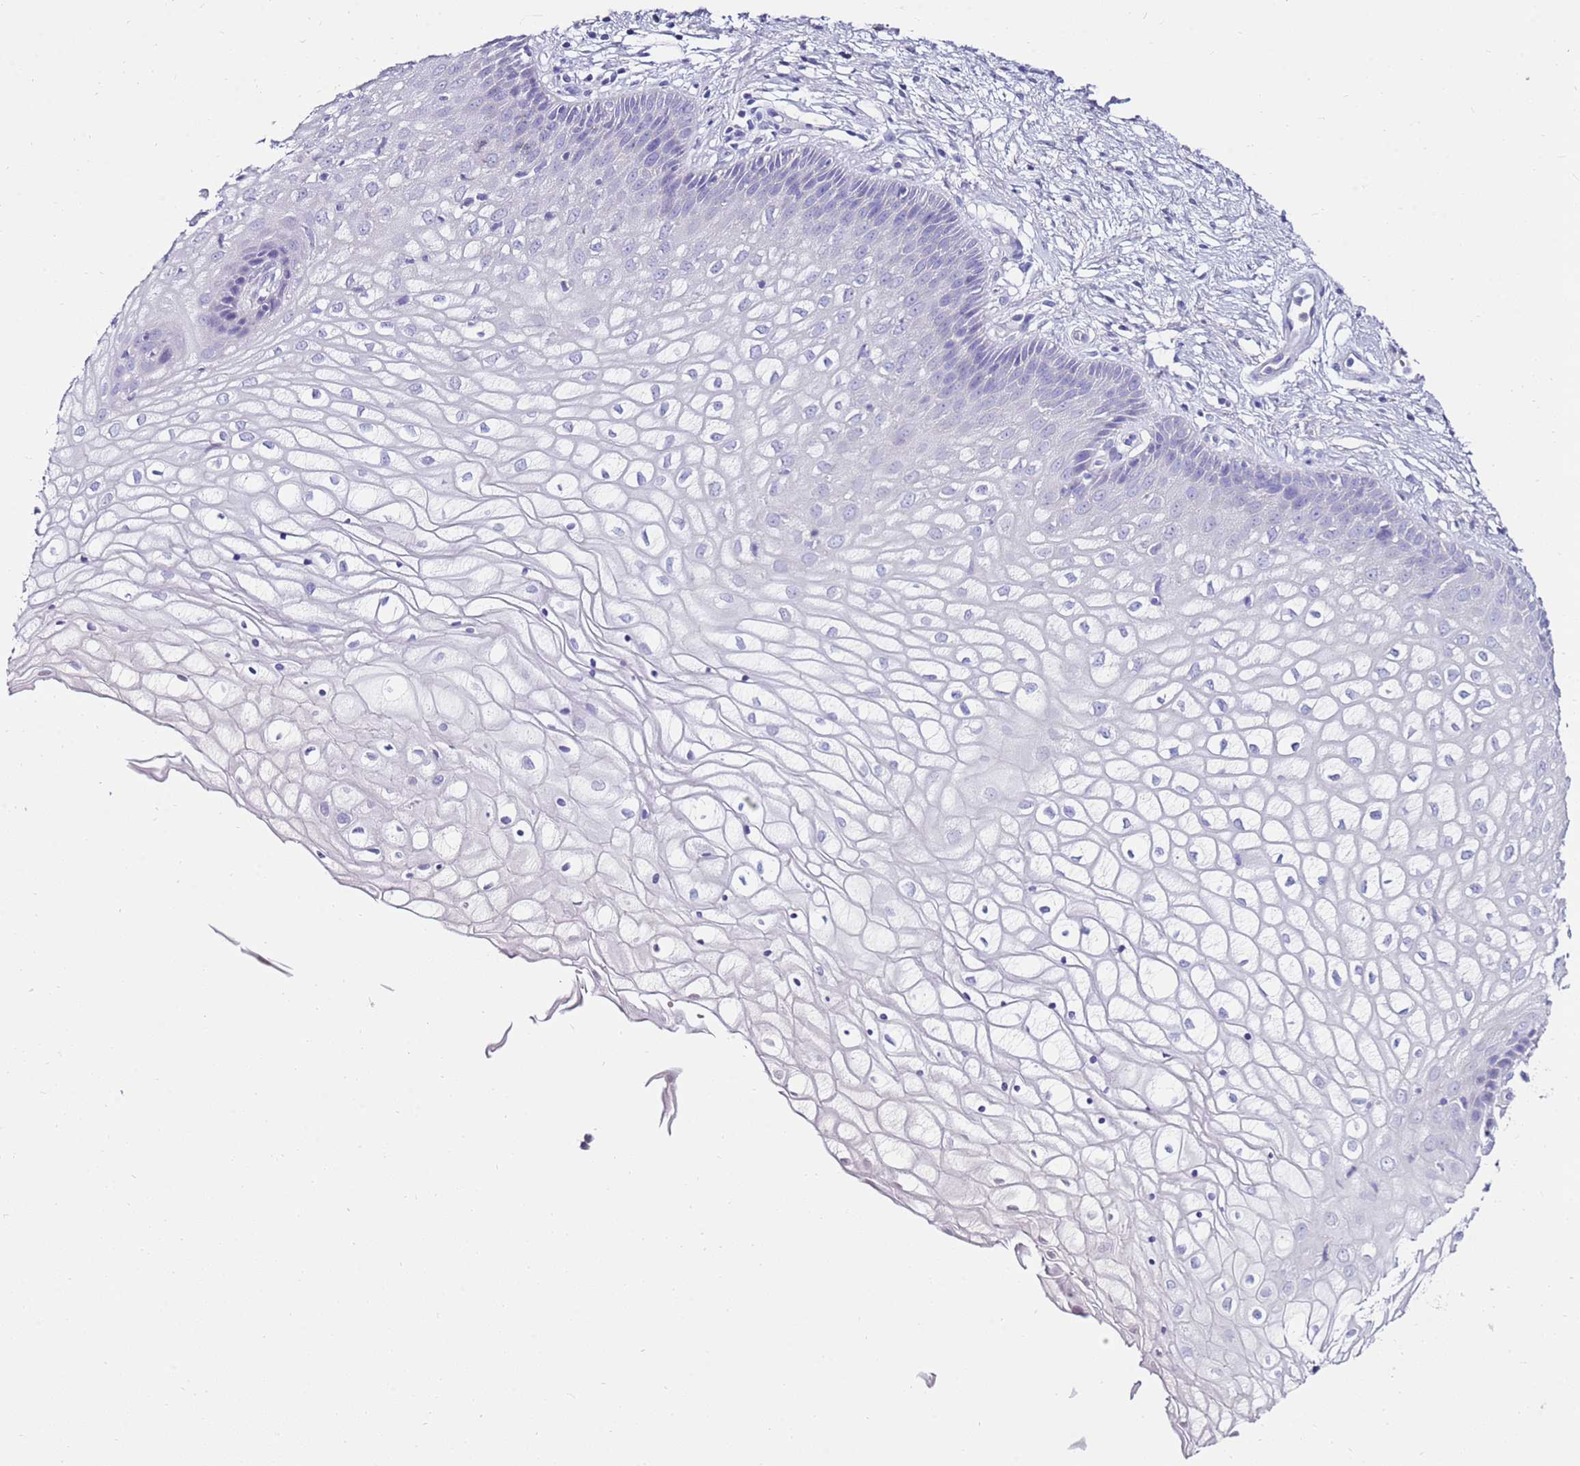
{"staining": {"intensity": "negative", "quantity": "none", "location": "none"}, "tissue": "vagina", "cell_type": "Squamous epithelial cells", "image_type": "normal", "snomed": [{"axis": "morphology", "description": "Normal tissue, NOS"}, {"axis": "topography", "description": "Vagina"}], "caption": "Immunohistochemistry photomicrograph of benign human vagina stained for a protein (brown), which displays no positivity in squamous epithelial cells. (DAB immunohistochemistry visualized using brightfield microscopy, high magnification).", "gene": "EVPLL", "patient": {"sex": "female", "age": 34}}